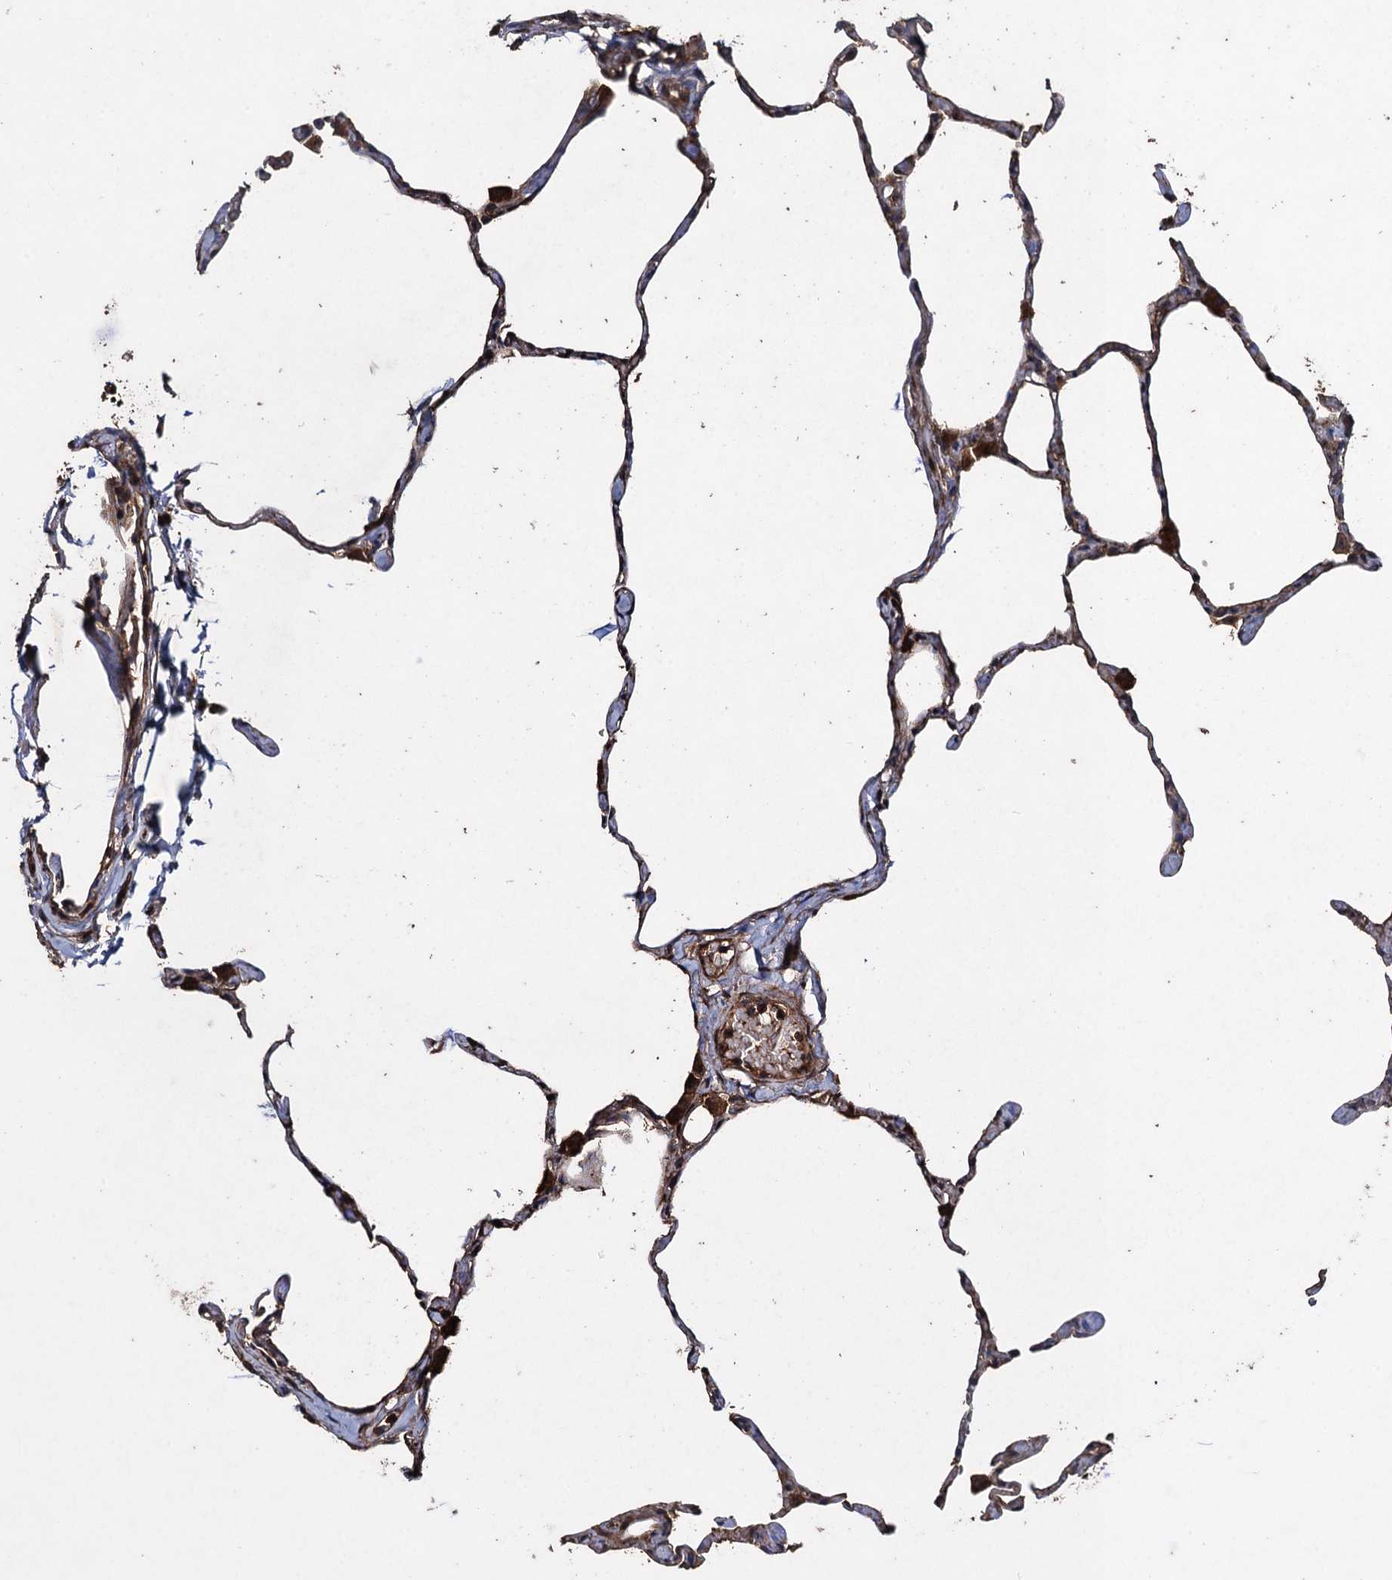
{"staining": {"intensity": "moderate", "quantity": ">75%", "location": "cytoplasmic/membranous"}, "tissue": "lung", "cell_type": "Alveolar cells", "image_type": "normal", "snomed": [{"axis": "morphology", "description": "Normal tissue, NOS"}, {"axis": "topography", "description": "Lung"}], "caption": "About >75% of alveolar cells in unremarkable human lung demonstrate moderate cytoplasmic/membranous protein positivity as visualized by brown immunohistochemical staining.", "gene": "TXNDC11", "patient": {"sex": "male", "age": 65}}